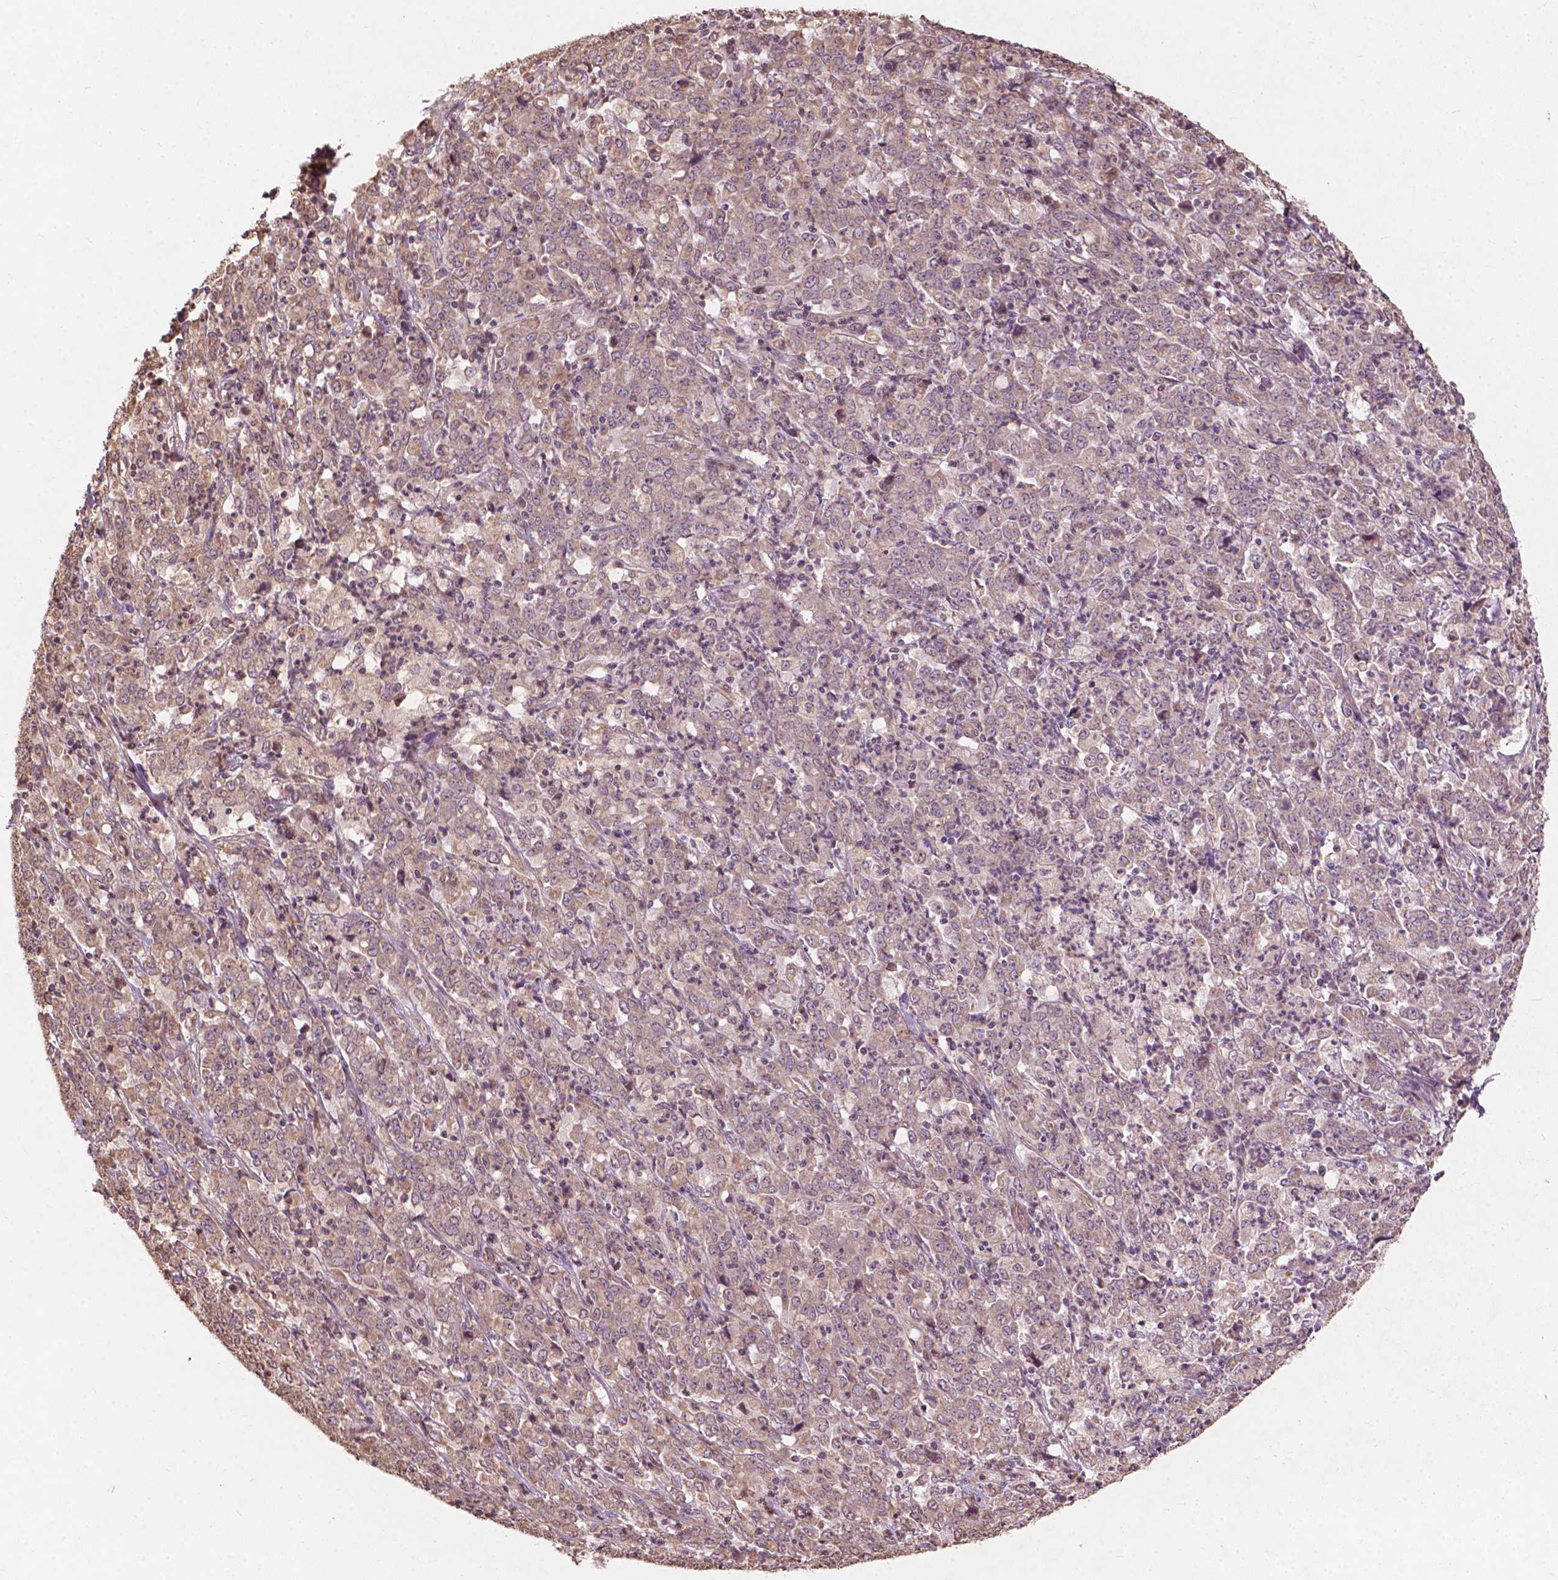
{"staining": {"intensity": "weak", "quantity": "<25%", "location": "cytoplasmic/membranous"}, "tissue": "stomach cancer", "cell_type": "Tumor cells", "image_type": "cancer", "snomed": [{"axis": "morphology", "description": "Adenocarcinoma, NOS"}, {"axis": "topography", "description": "Stomach, lower"}], "caption": "Stomach cancer (adenocarcinoma) stained for a protein using IHC exhibits no staining tumor cells.", "gene": "CDC42BPA", "patient": {"sex": "female", "age": 71}}